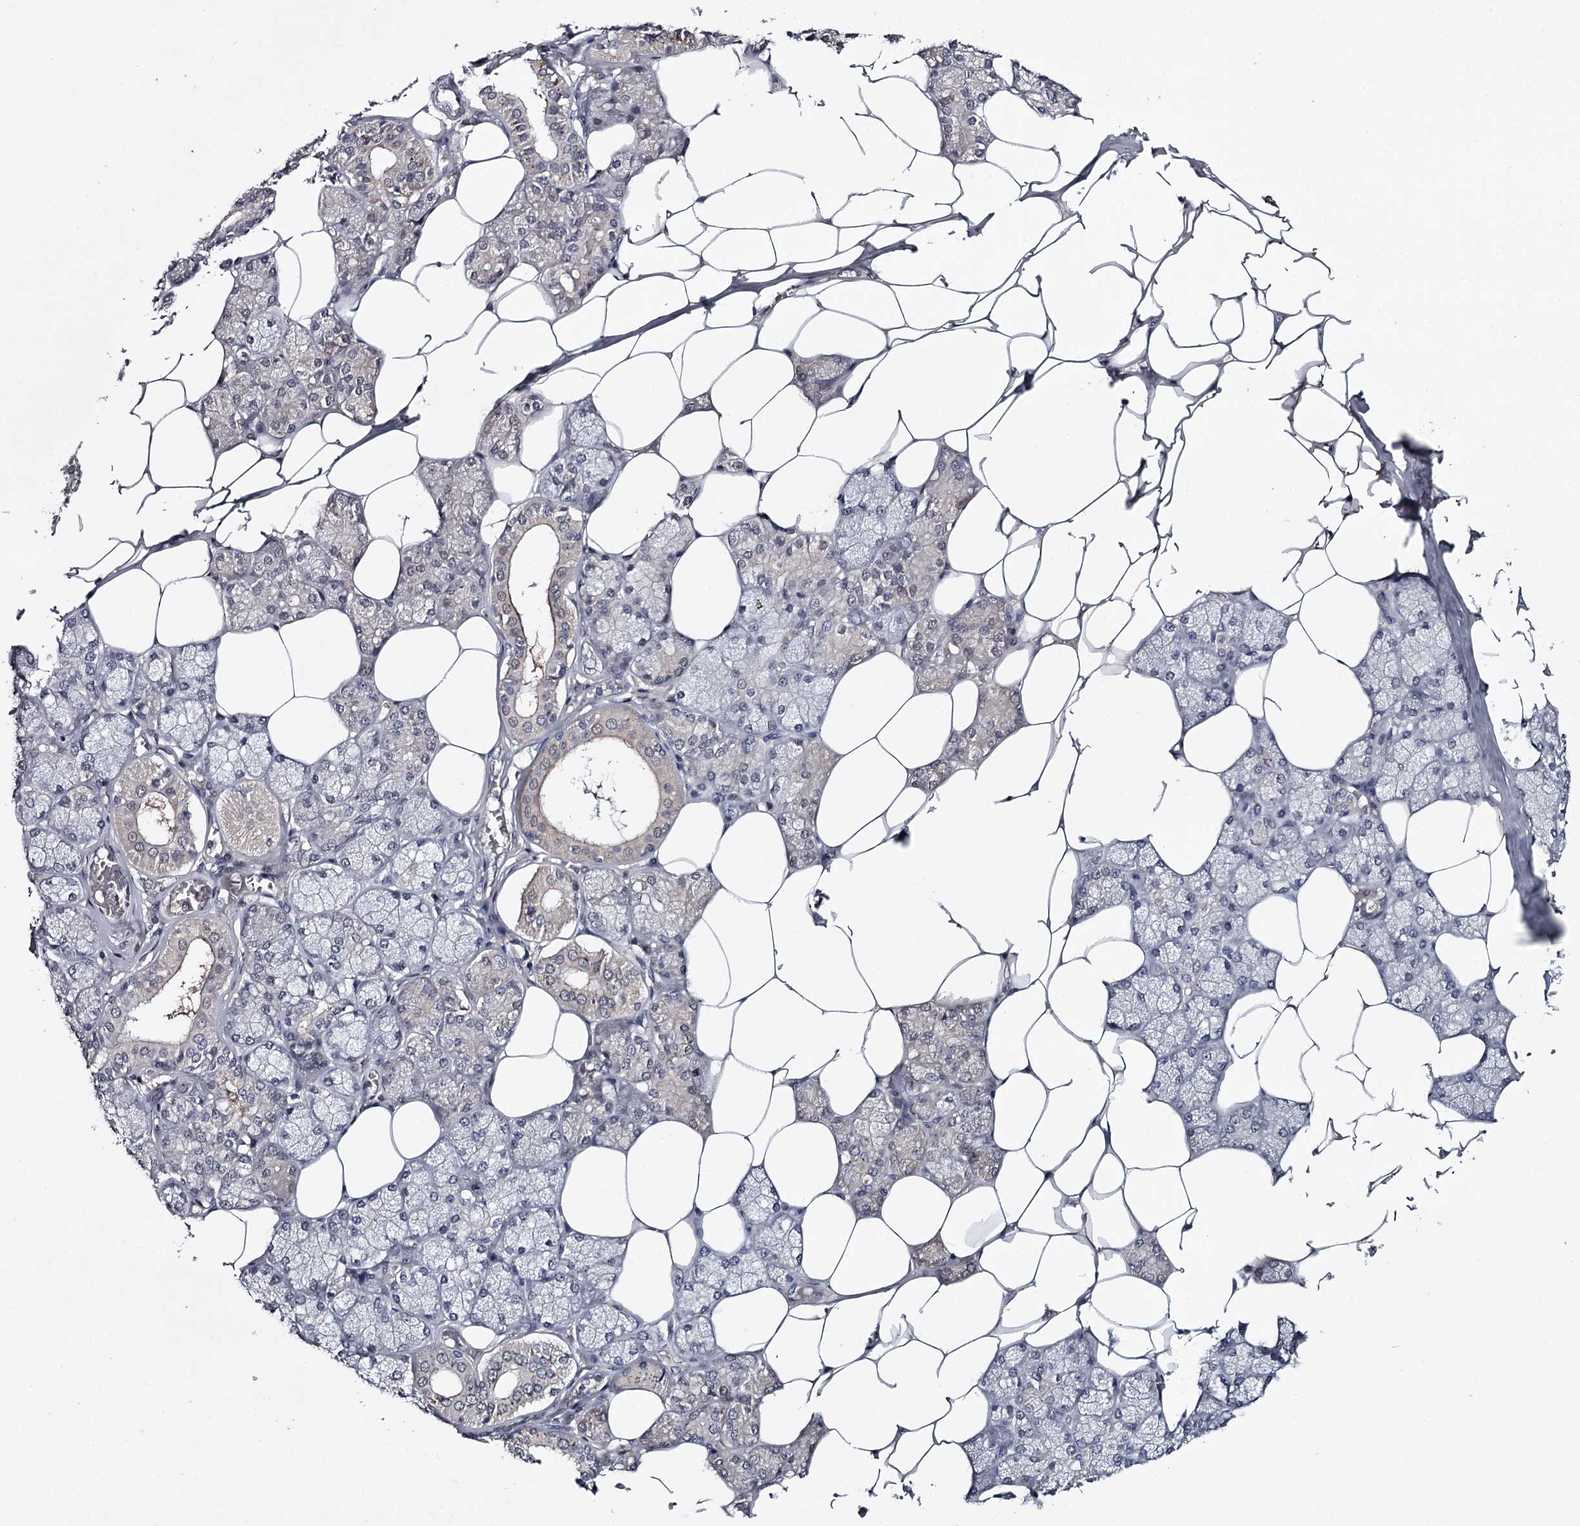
{"staining": {"intensity": "weak", "quantity": "<25%", "location": "cytoplasmic/membranous"}, "tissue": "salivary gland", "cell_type": "Glandular cells", "image_type": "normal", "snomed": [{"axis": "morphology", "description": "Normal tissue, NOS"}, {"axis": "topography", "description": "Salivary gland"}], "caption": "Immunohistochemistry (IHC) photomicrograph of normal human salivary gland stained for a protein (brown), which shows no expression in glandular cells. The staining was performed using DAB (3,3'-diaminobenzidine) to visualize the protein expression in brown, while the nuclei were stained in blue with hematoxylin (Magnification: 20x).", "gene": "GTSF1", "patient": {"sex": "male", "age": 62}}